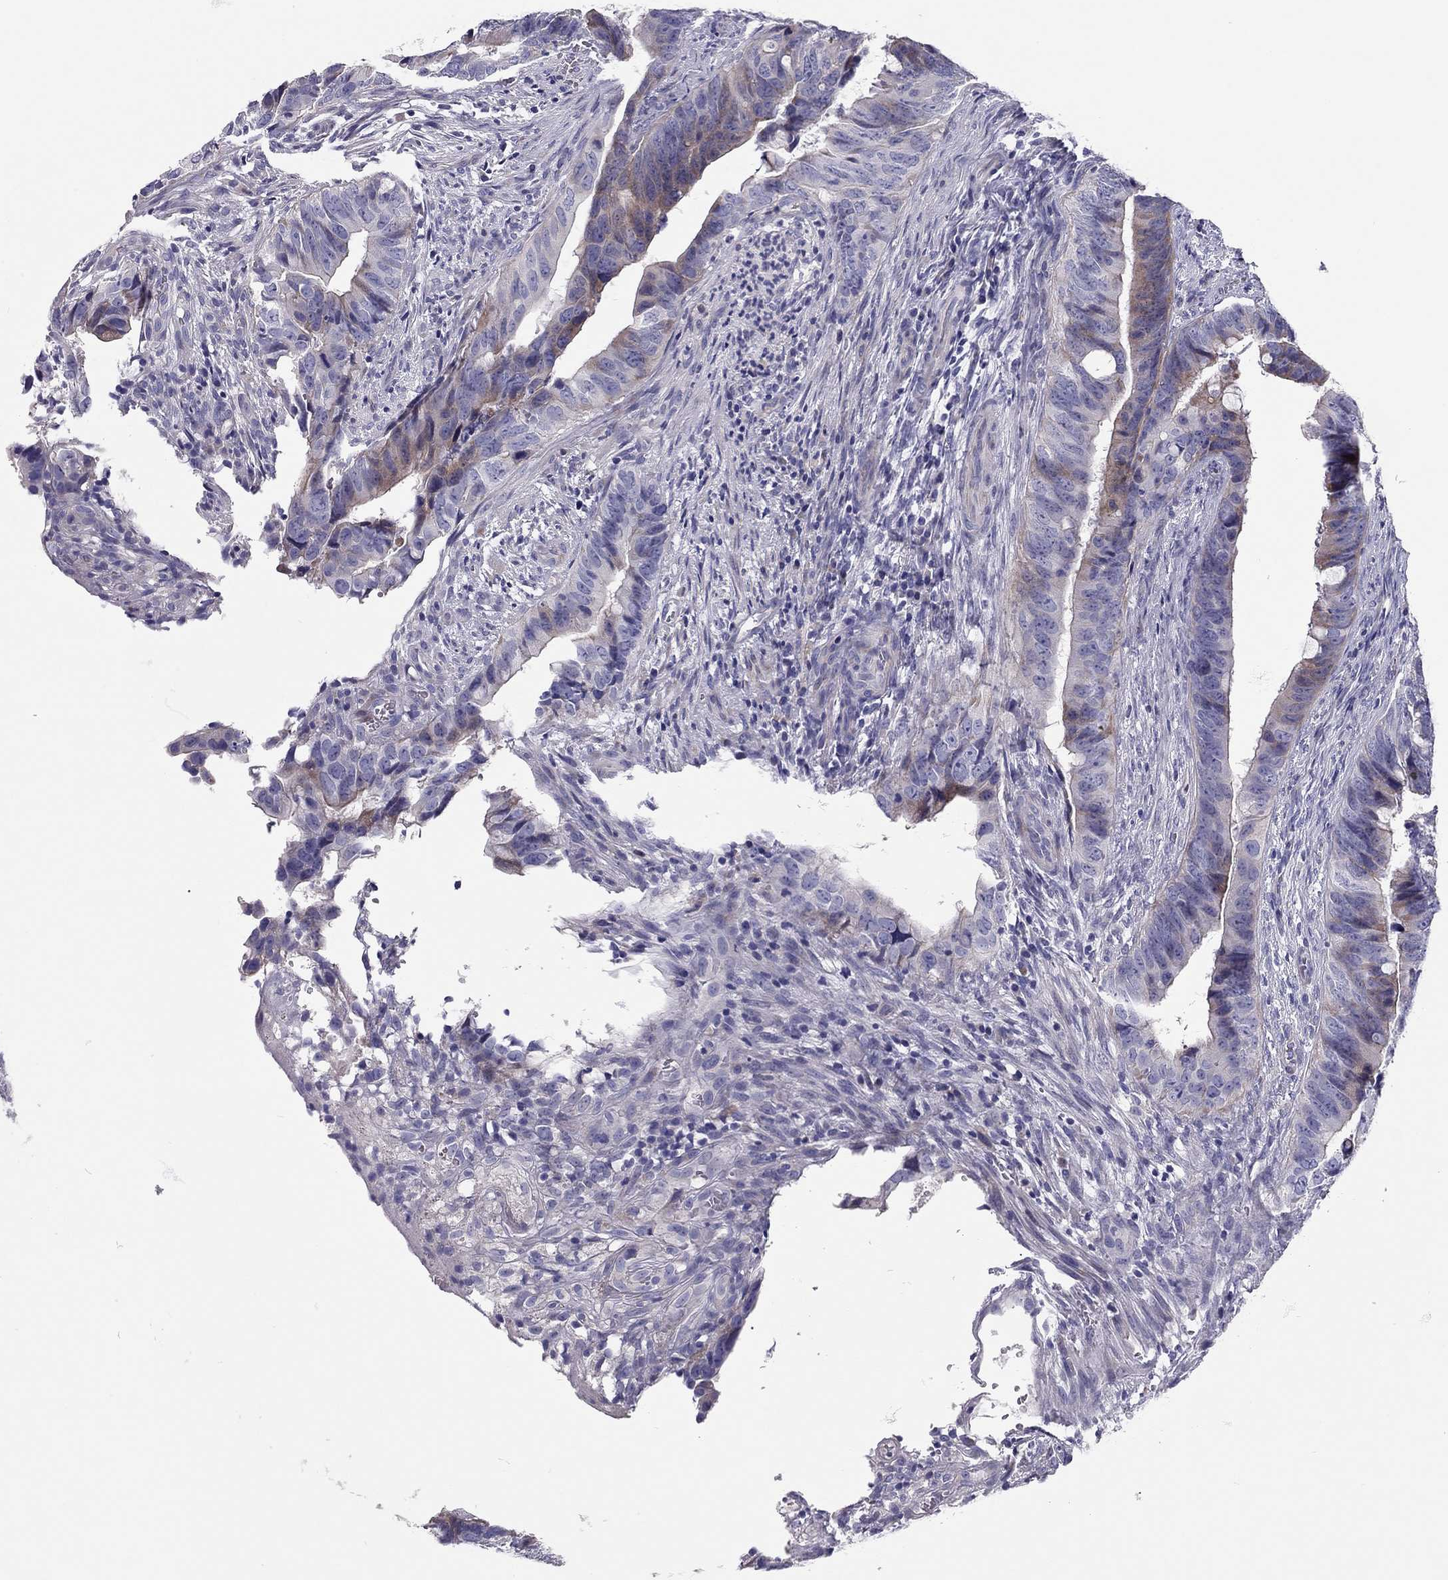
{"staining": {"intensity": "moderate", "quantity": "<25%", "location": "cytoplasmic/membranous"}, "tissue": "colorectal cancer", "cell_type": "Tumor cells", "image_type": "cancer", "snomed": [{"axis": "morphology", "description": "Adenocarcinoma, NOS"}, {"axis": "topography", "description": "Colon"}], "caption": "Colorectal adenocarcinoma stained with immunohistochemistry (IHC) shows moderate cytoplasmic/membranous staining in approximately <25% of tumor cells. Using DAB (brown) and hematoxylin (blue) stains, captured at high magnification using brightfield microscopy.", "gene": "SCARB1", "patient": {"sex": "female", "age": 82}}